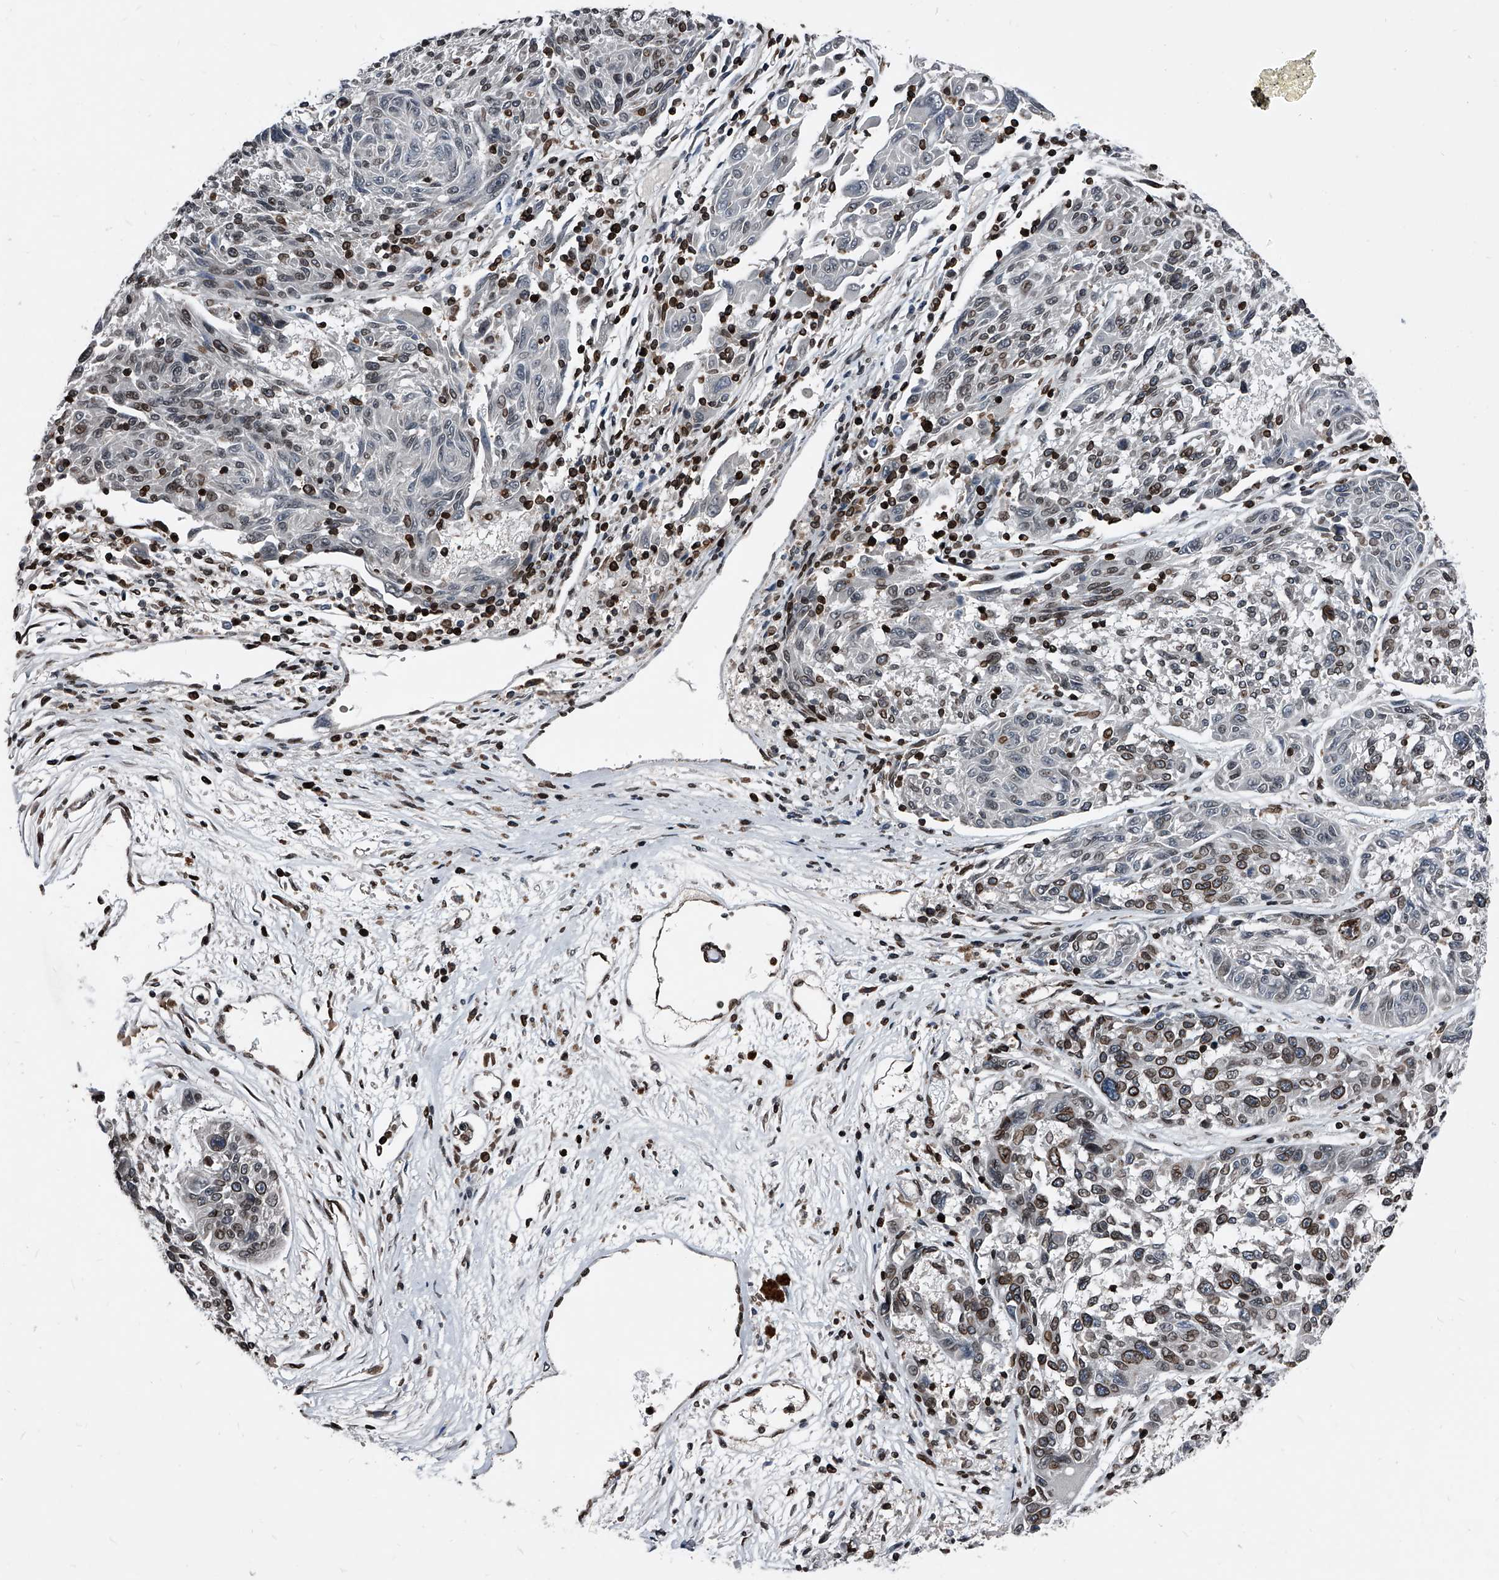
{"staining": {"intensity": "moderate", "quantity": "25%-75%", "location": "cytoplasmic/membranous,nuclear"}, "tissue": "melanoma", "cell_type": "Tumor cells", "image_type": "cancer", "snomed": [{"axis": "morphology", "description": "Malignant melanoma, NOS"}, {"axis": "topography", "description": "Skin"}], "caption": "This photomicrograph reveals malignant melanoma stained with IHC to label a protein in brown. The cytoplasmic/membranous and nuclear of tumor cells show moderate positivity for the protein. Nuclei are counter-stained blue.", "gene": "PHF20", "patient": {"sex": "male", "age": 53}}